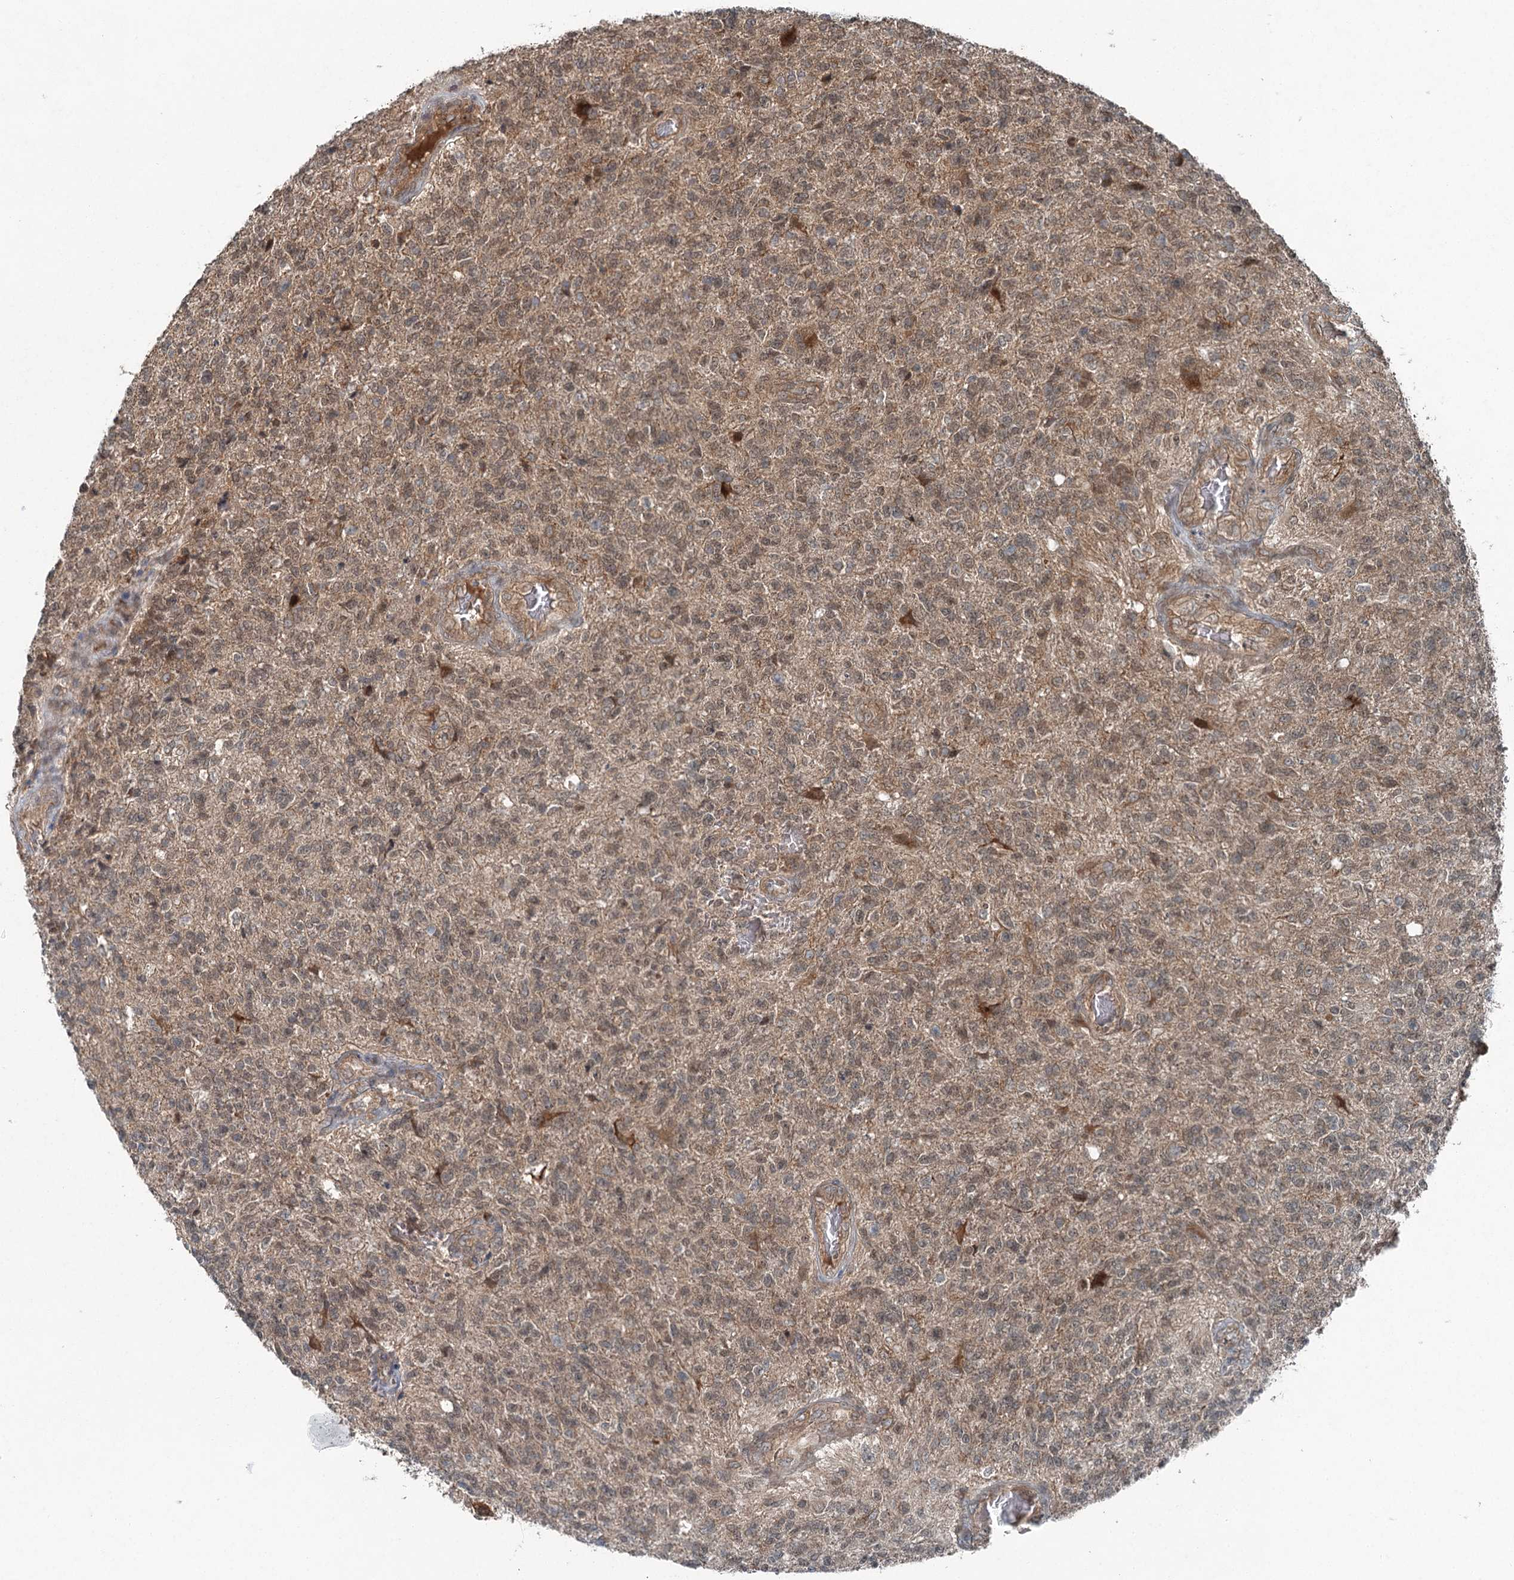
{"staining": {"intensity": "weak", "quantity": ">75%", "location": "cytoplasmic/membranous,nuclear"}, "tissue": "glioma", "cell_type": "Tumor cells", "image_type": "cancer", "snomed": [{"axis": "morphology", "description": "Glioma, malignant, High grade"}, {"axis": "topography", "description": "Brain"}], "caption": "This is an image of immunohistochemistry staining of malignant glioma (high-grade), which shows weak expression in the cytoplasmic/membranous and nuclear of tumor cells.", "gene": "SKIC3", "patient": {"sex": "male", "age": 56}}